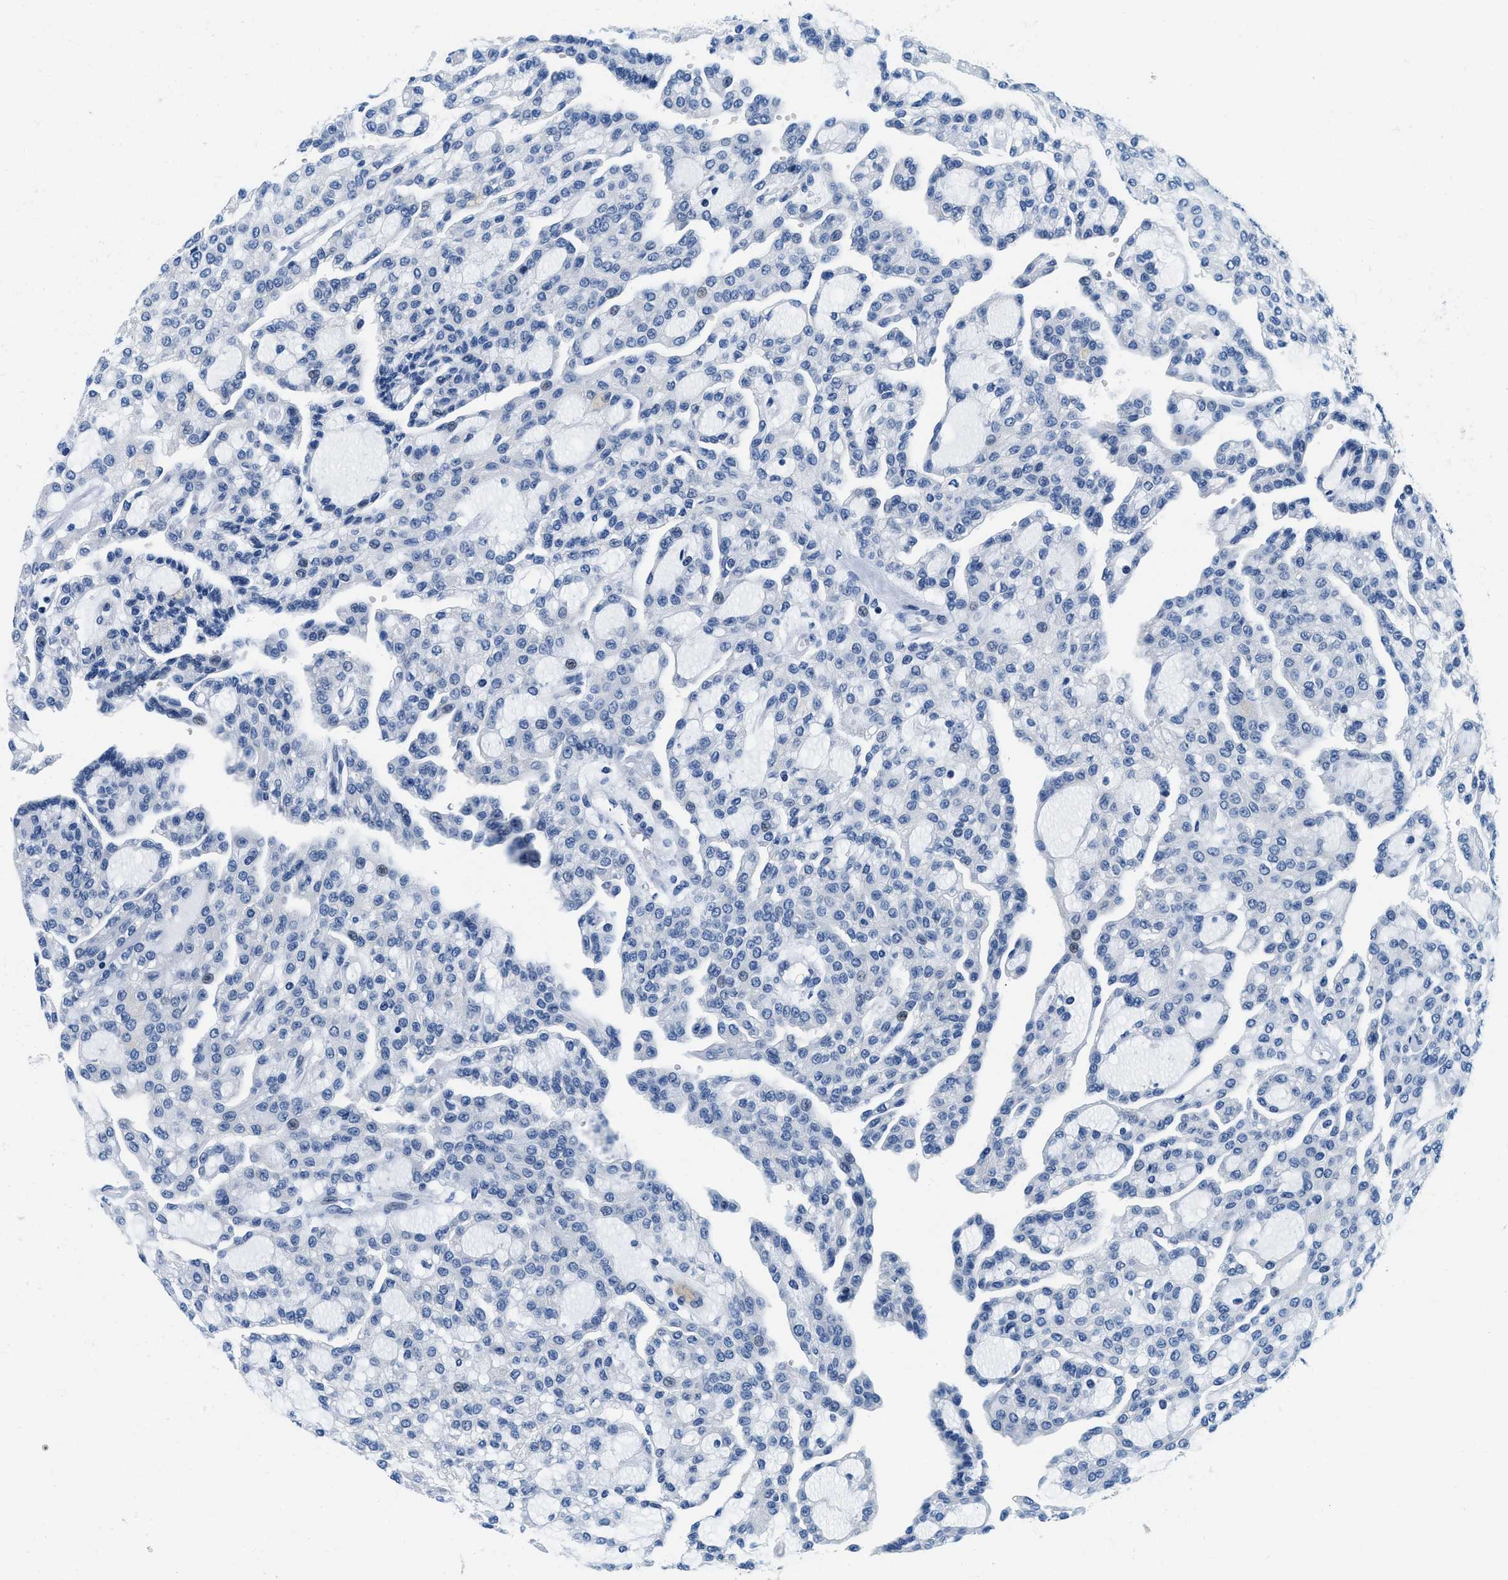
{"staining": {"intensity": "negative", "quantity": "none", "location": "none"}, "tissue": "renal cancer", "cell_type": "Tumor cells", "image_type": "cancer", "snomed": [{"axis": "morphology", "description": "Adenocarcinoma, NOS"}, {"axis": "topography", "description": "Kidney"}], "caption": "Renal cancer (adenocarcinoma) was stained to show a protein in brown. There is no significant staining in tumor cells. Nuclei are stained in blue.", "gene": "GSTM3", "patient": {"sex": "male", "age": 63}}